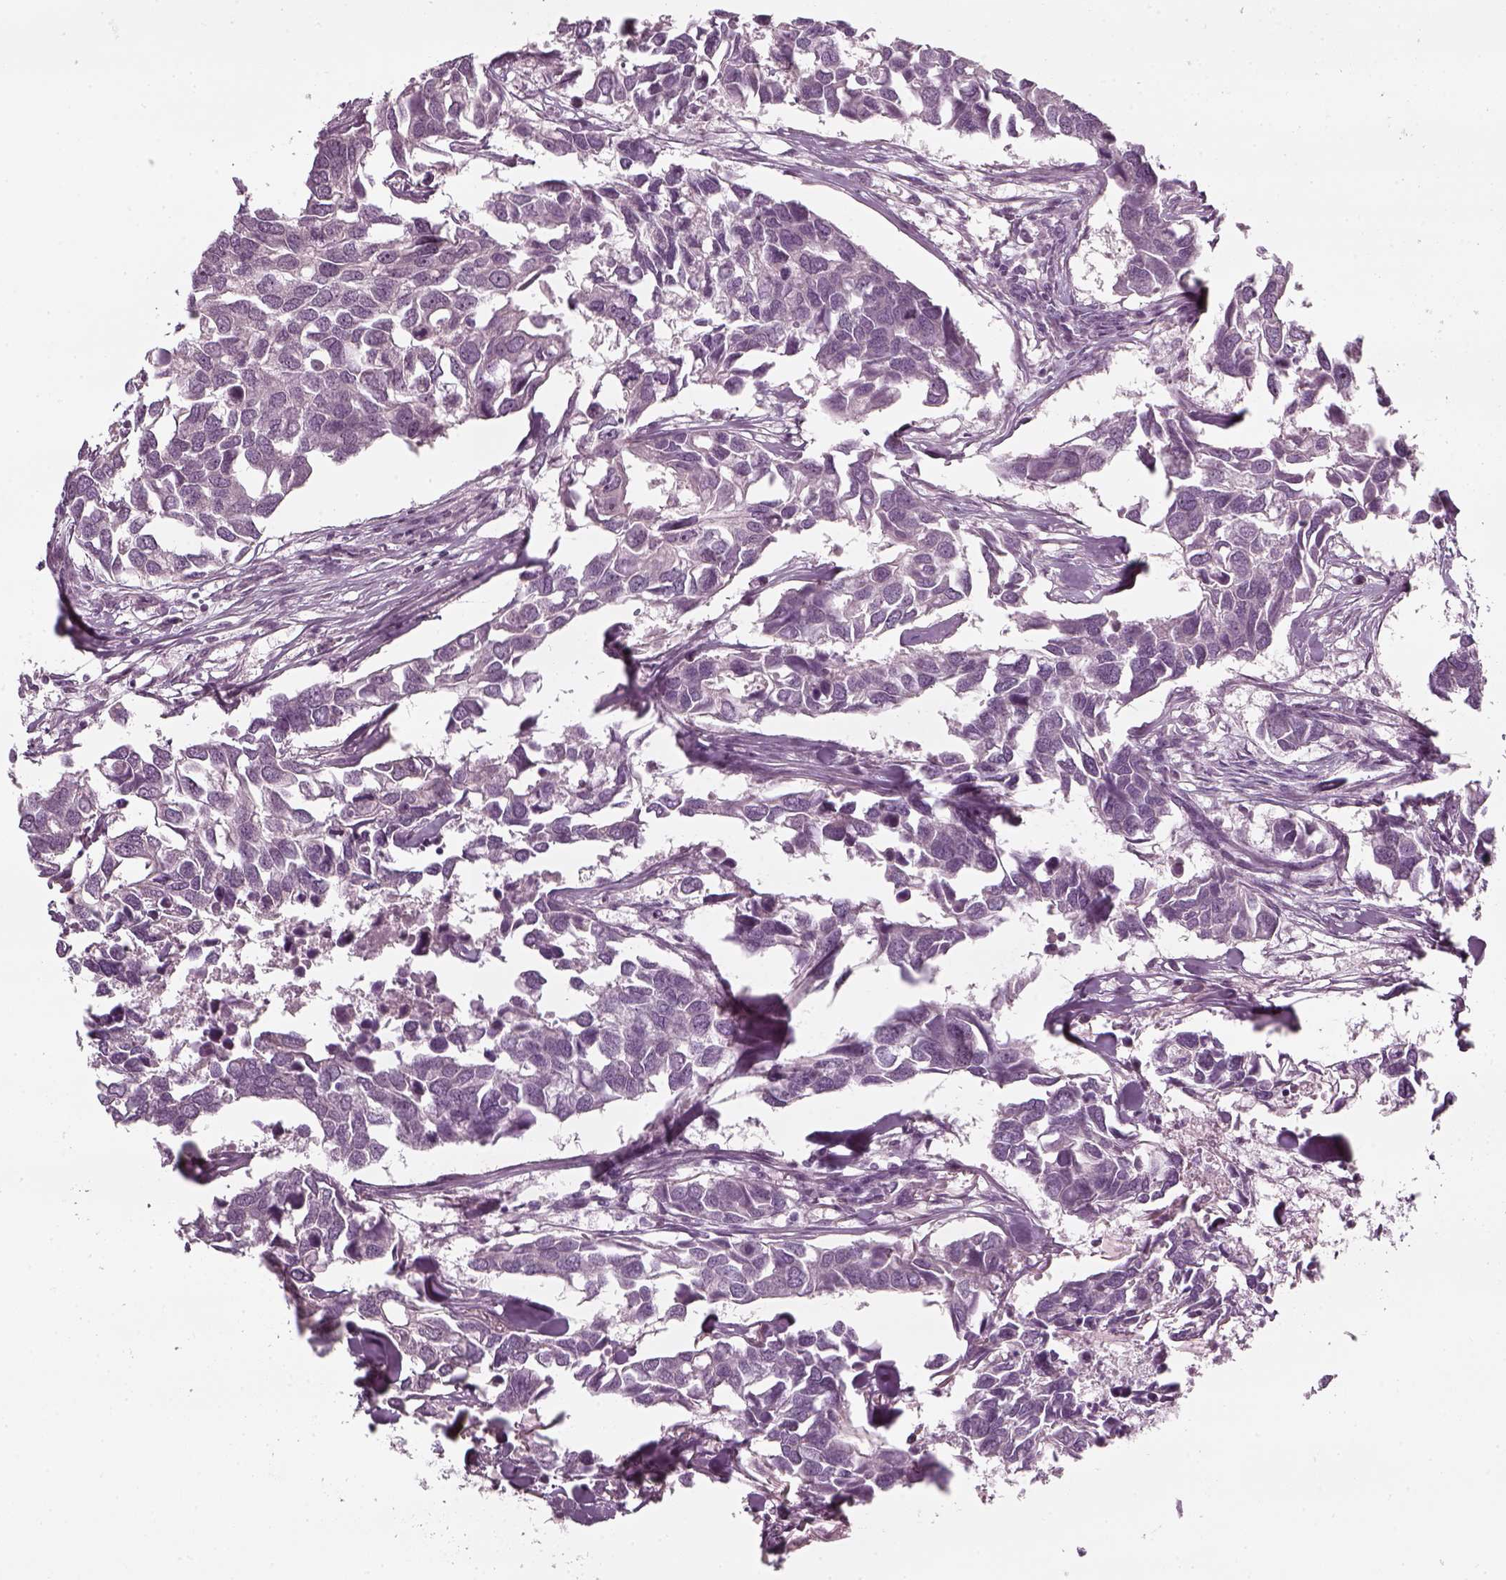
{"staining": {"intensity": "negative", "quantity": "none", "location": "none"}, "tissue": "breast cancer", "cell_type": "Tumor cells", "image_type": "cancer", "snomed": [{"axis": "morphology", "description": "Duct carcinoma"}, {"axis": "topography", "description": "Breast"}], "caption": "IHC photomicrograph of neoplastic tissue: human breast intraductal carcinoma stained with DAB (3,3'-diaminobenzidine) exhibits no significant protein staining in tumor cells.", "gene": "PNMT", "patient": {"sex": "female", "age": 83}}